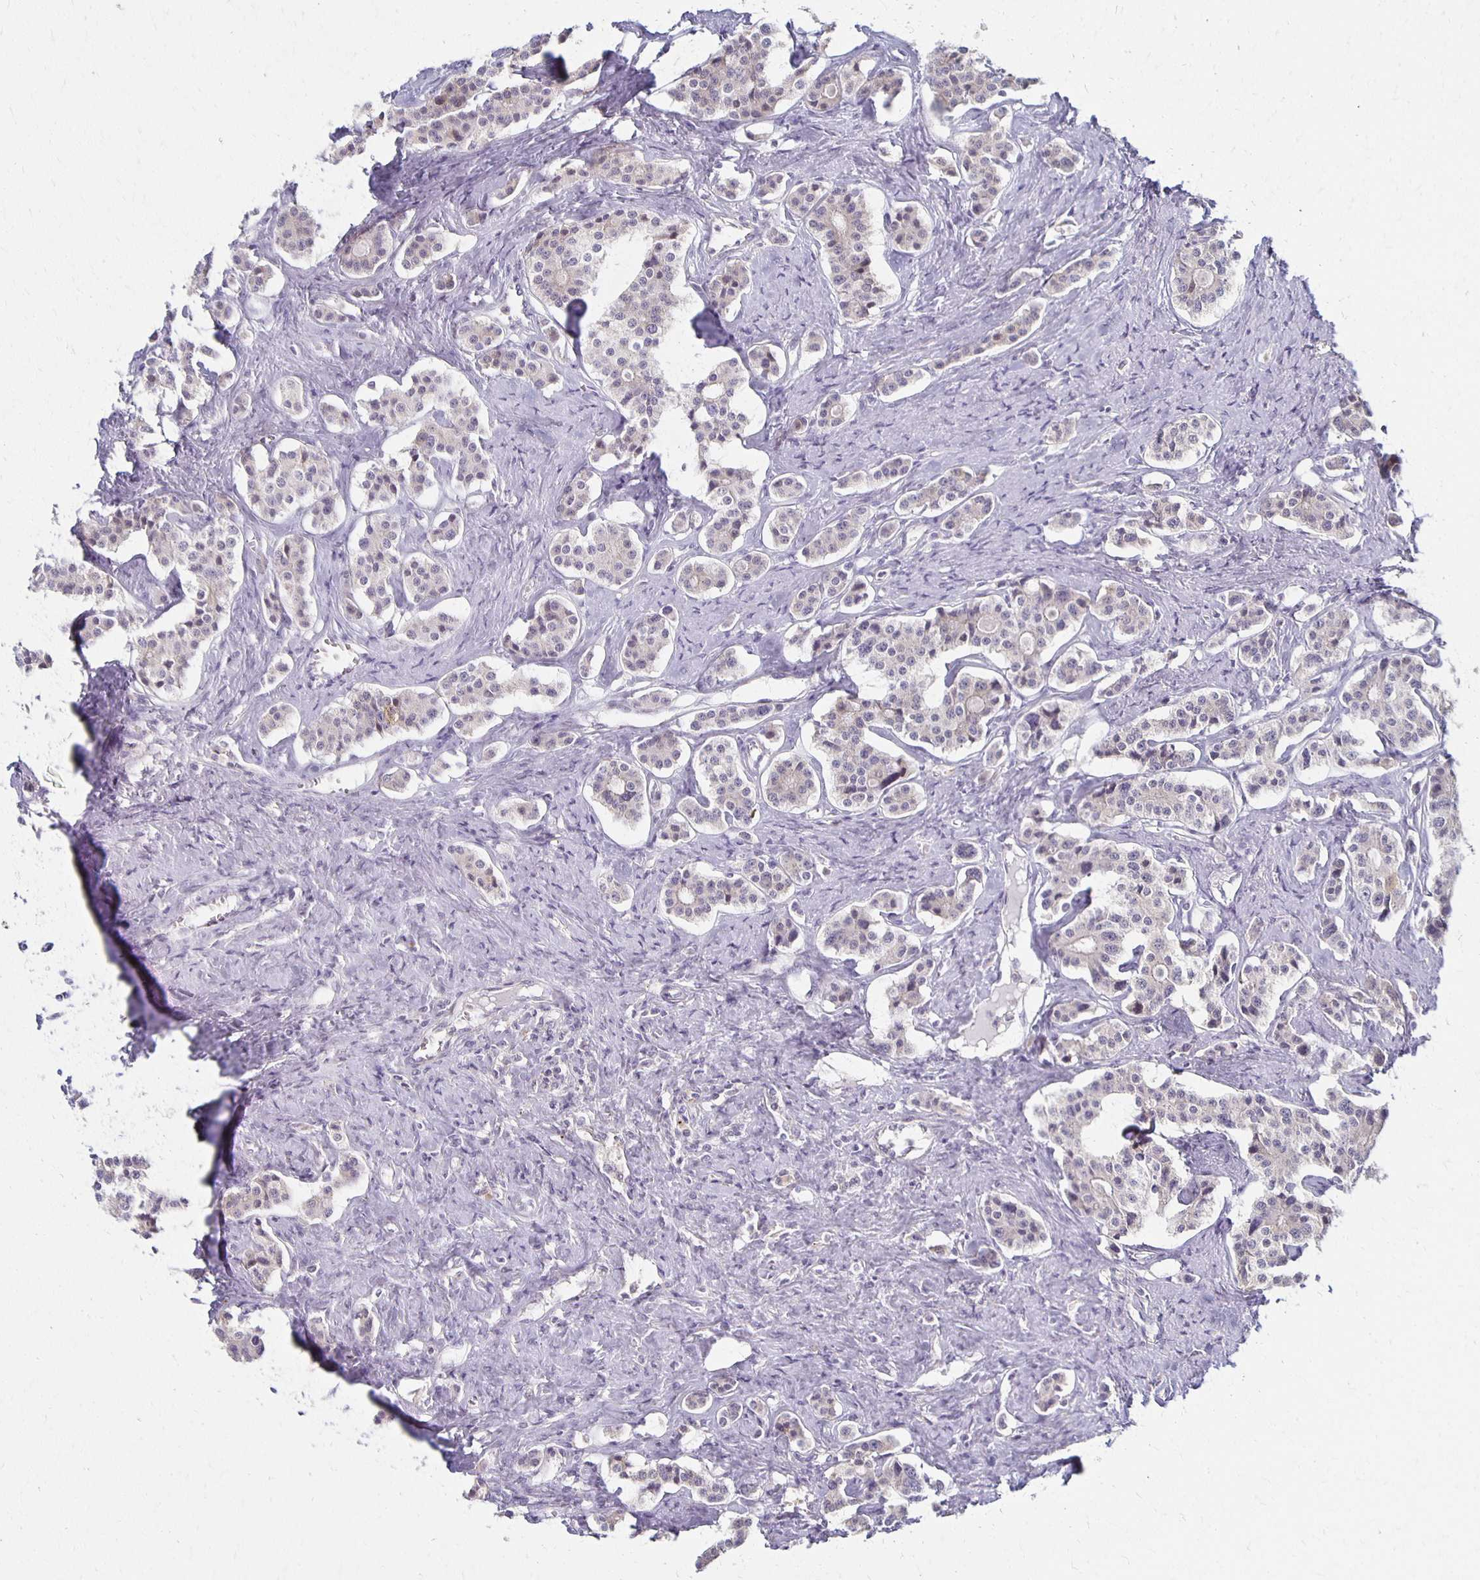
{"staining": {"intensity": "negative", "quantity": "none", "location": "none"}, "tissue": "carcinoid", "cell_type": "Tumor cells", "image_type": "cancer", "snomed": [{"axis": "morphology", "description": "Carcinoid, malignant, NOS"}, {"axis": "topography", "description": "Small intestine"}], "caption": "Carcinoid was stained to show a protein in brown. There is no significant positivity in tumor cells.", "gene": "GPX4", "patient": {"sex": "male", "age": 63}}